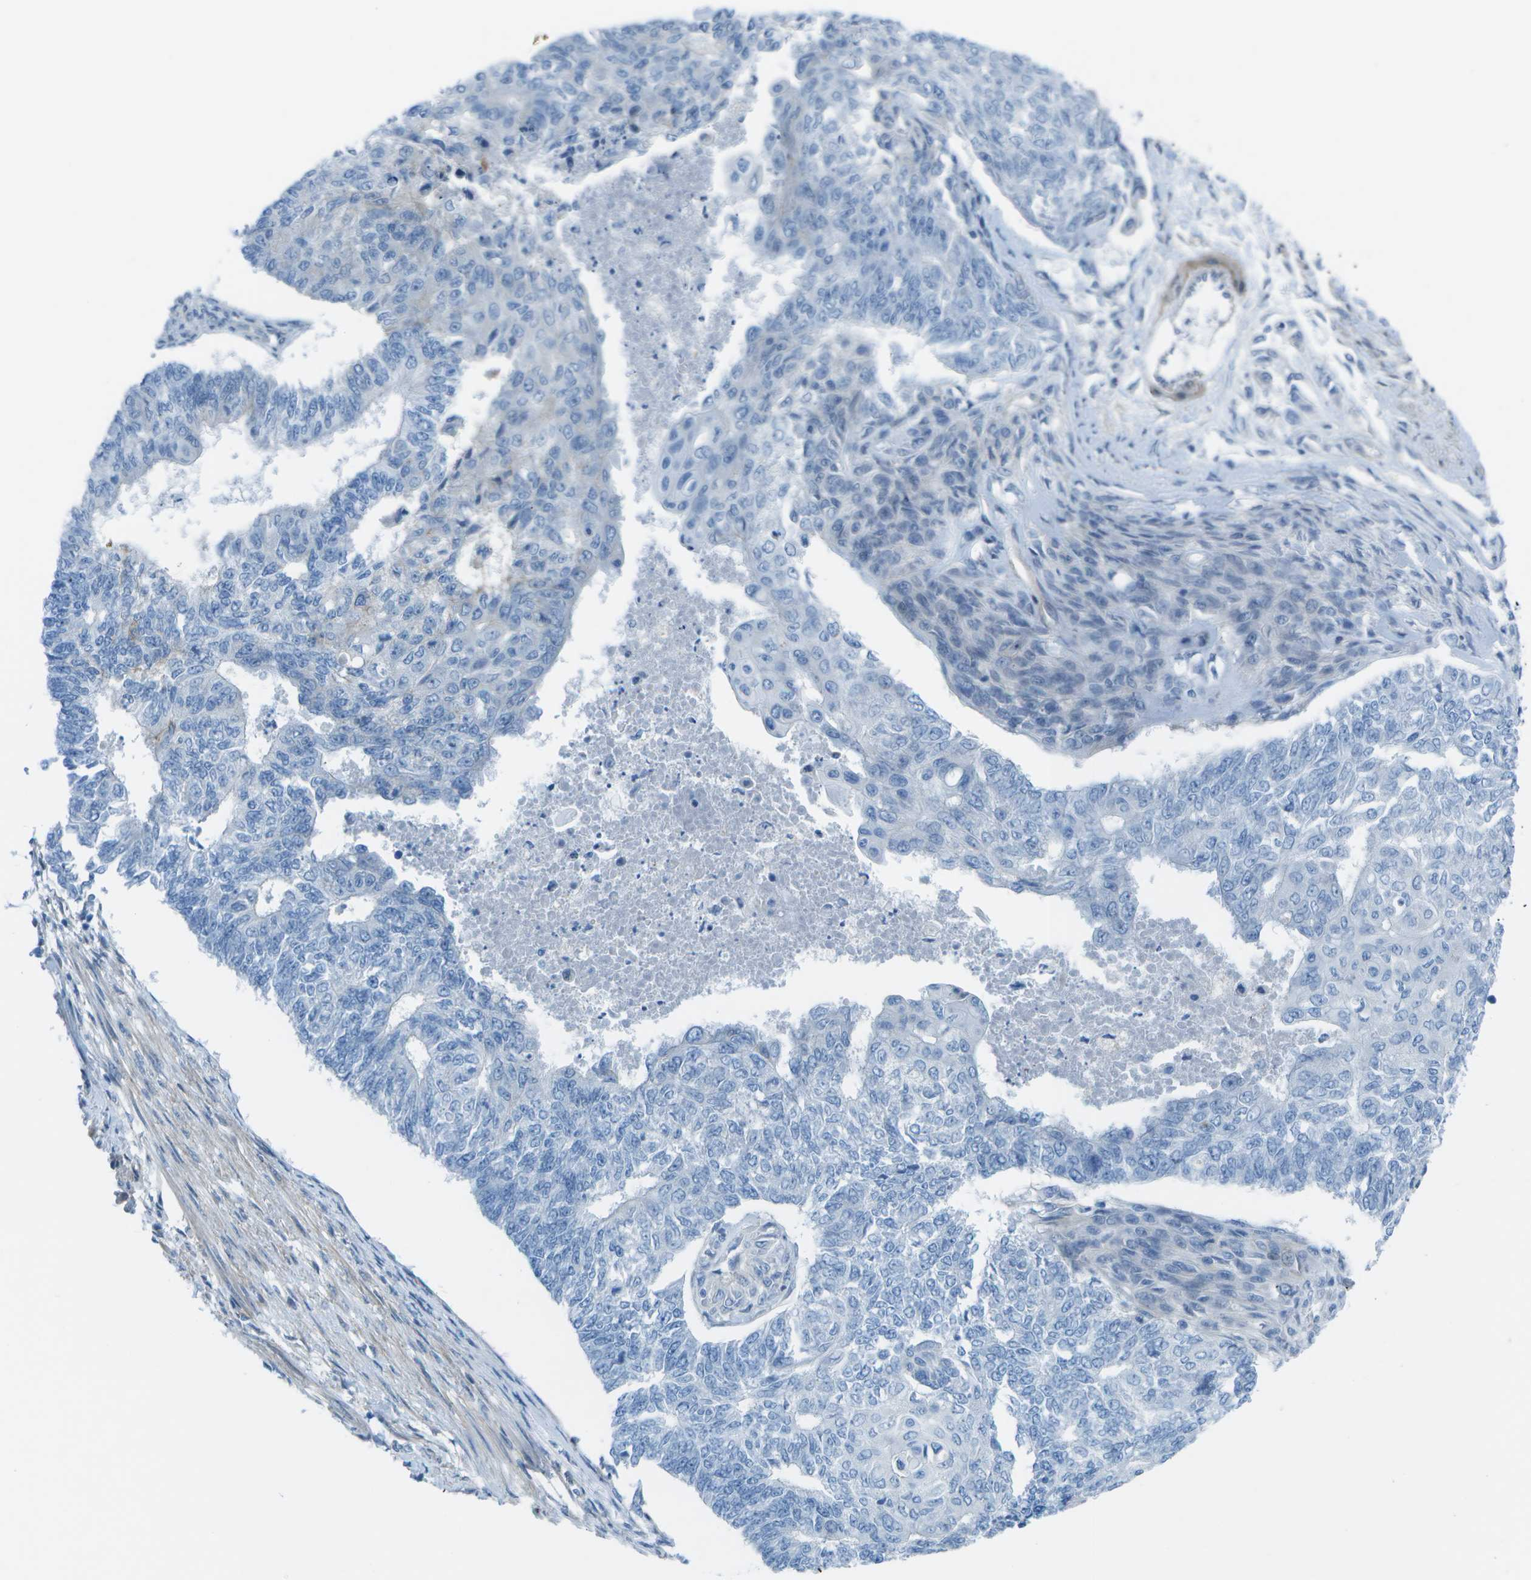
{"staining": {"intensity": "negative", "quantity": "none", "location": "none"}, "tissue": "endometrial cancer", "cell_type": "Tumor cells", "image_type": "cancer", "snomed": [{"axis": "morphology", "description": "Adenocarcinoma, NOS"}, {"axis": "topography", "description": "Endometrium"}], "caption": "Endometrial adenocarcinoma was stained to show a protein in brown. There is no significant expression in tumor cells.", "gene": "SORBS3", "patient": {"sex": "female", "age": 32}}